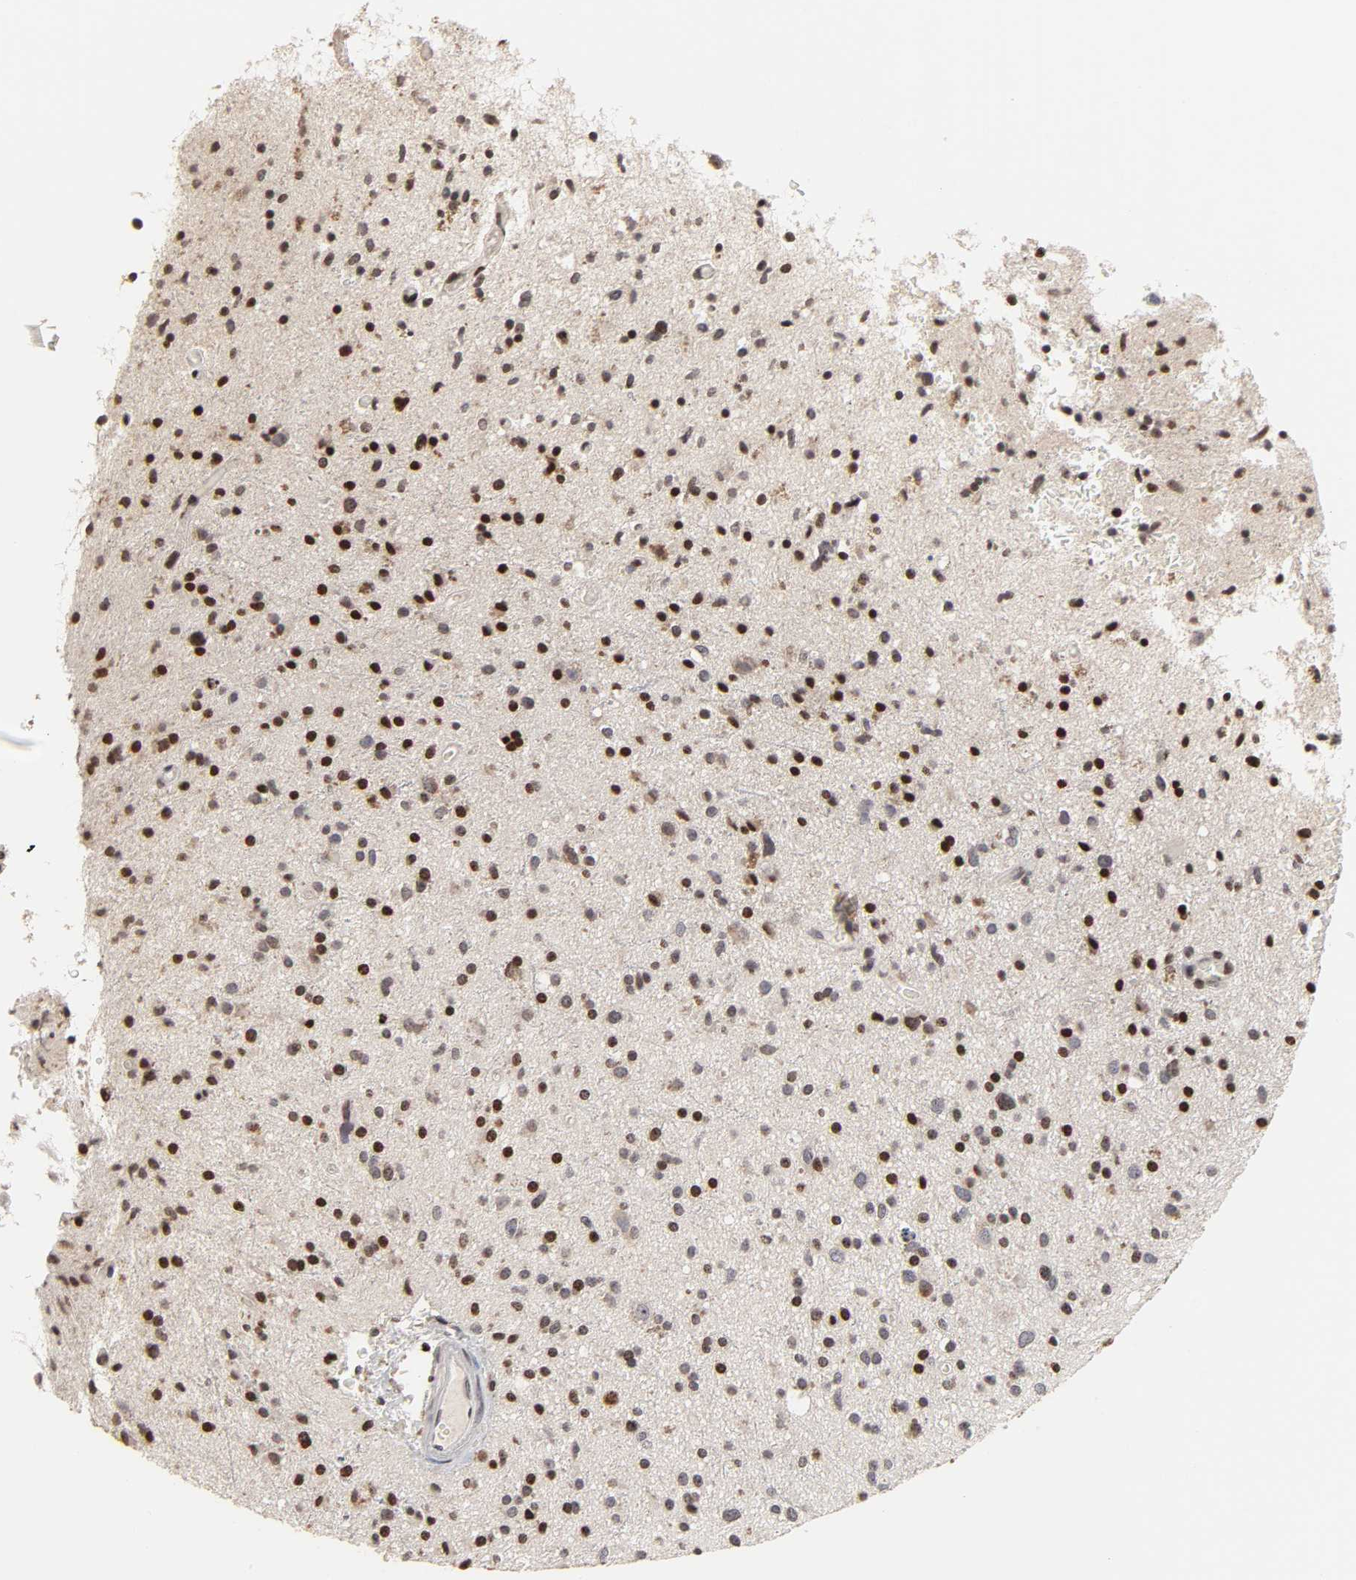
{"staining": {"intensity": "weak", "quantity": "25%-75%", "location": "nuclear"}, "tissue": "glioma", "cell_type": "Tumor cells", "image_type": "cancer", "snomed": [{"axis": "morphology", "description": "Glioma, malignant, High grade"}, {"axis": "topography", "description": "Brain"}], "caption": "This image exhibits malignant high-grade glioma stained with IHC to label a protein in brown. The nuclear of tumor cells show weak positivity for the protein. Nuclei are counter-stained blue.", "gene": "ZNF473", "patient": {"sex": "male", "age": 33}}